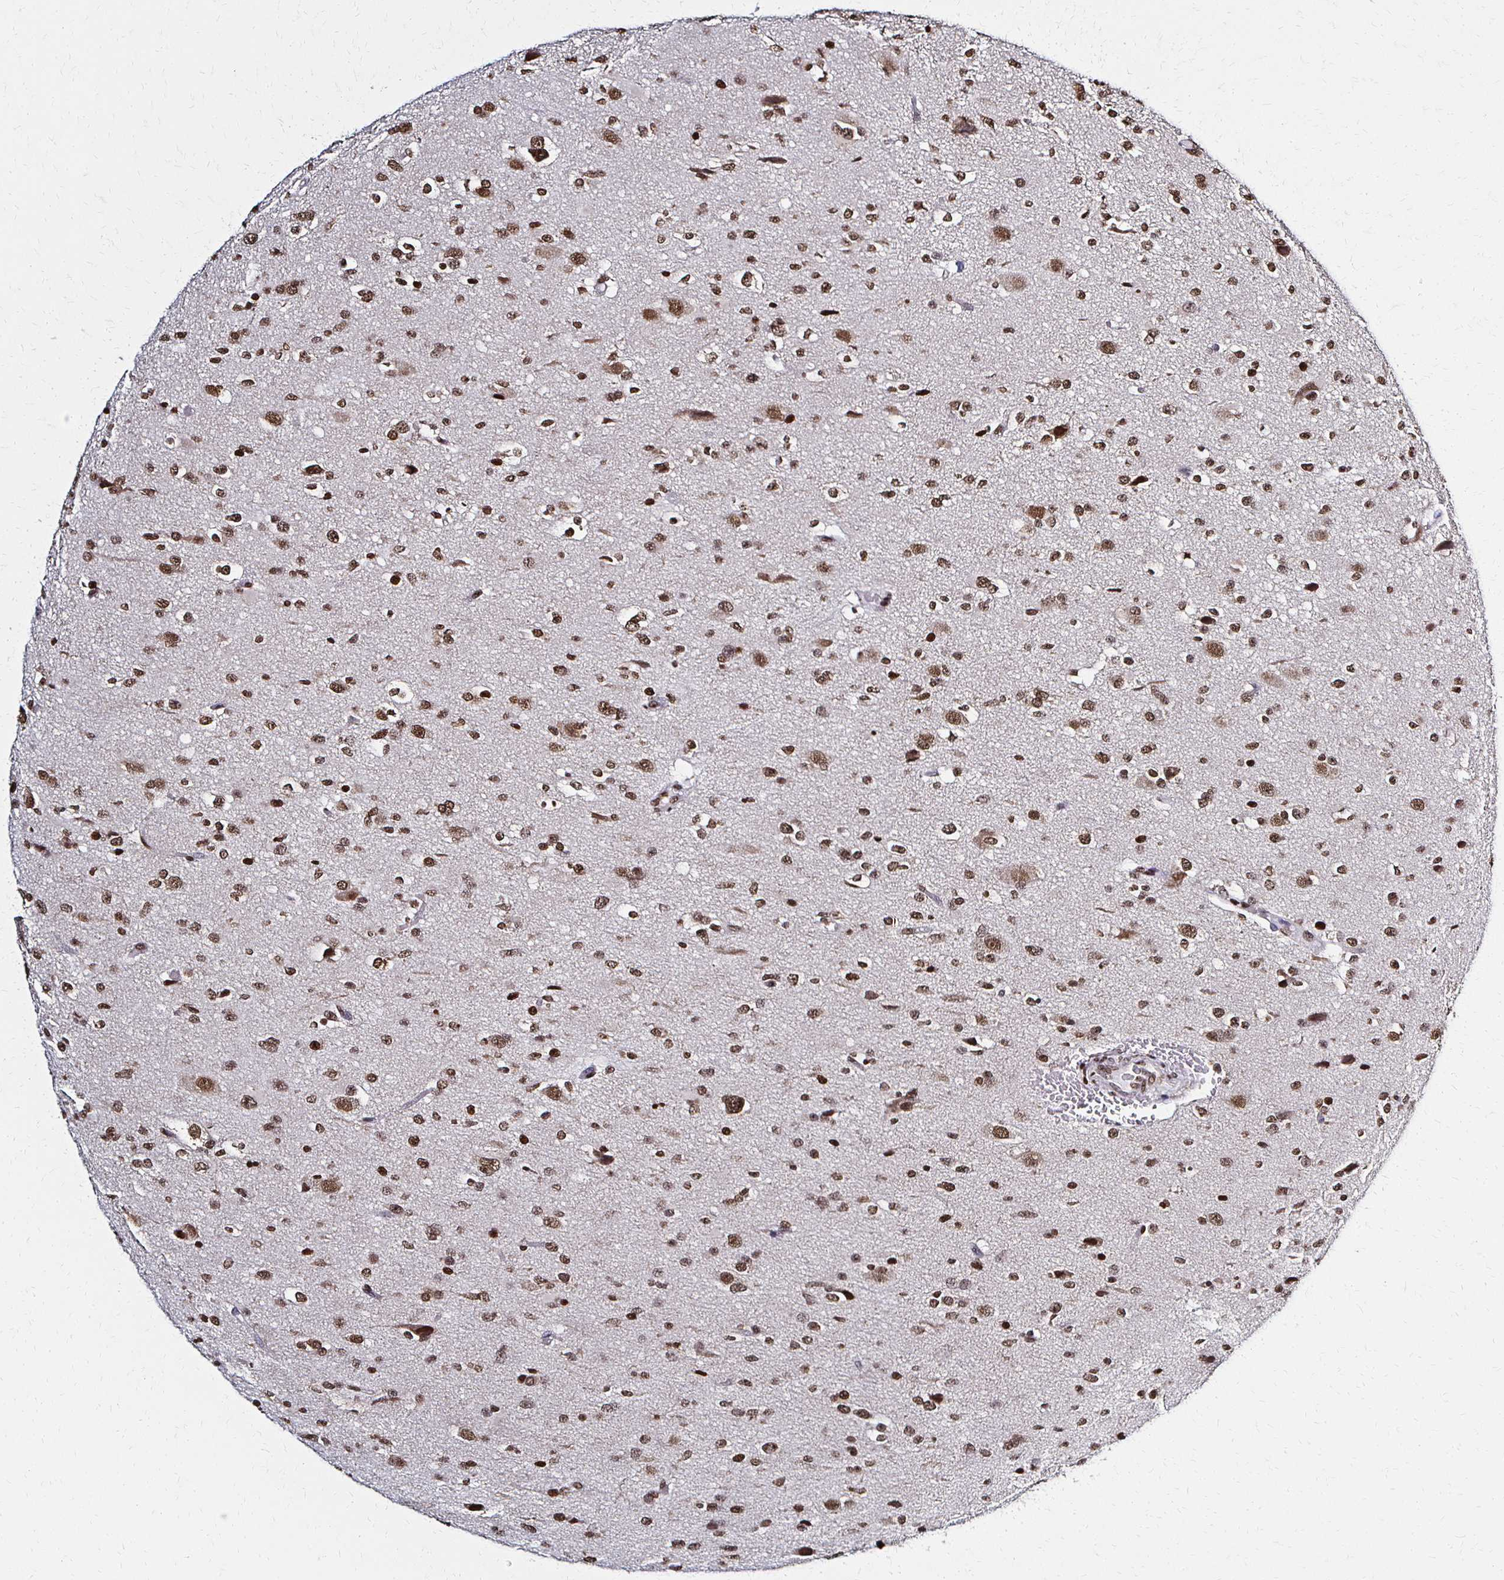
{"staining": {"intensity": "moderate", "quantity": ">75%", "location": "nuclear"}, "tissue": "glioma", "cell_type": "Tumor cells", "image_type": "cancer", "snomed": [{"axis": "morphology", "description": "Glioma, malignant, Low grade"}, {"axis": "topography", "description": "Brain"}], "caption": "A brown stain labels moderate nuclear positivity of a protein in human malignant glioma (low-grade) tumor cells.", "gene": "HOXA9", "patient": {"sex": "female", "age": 32}}